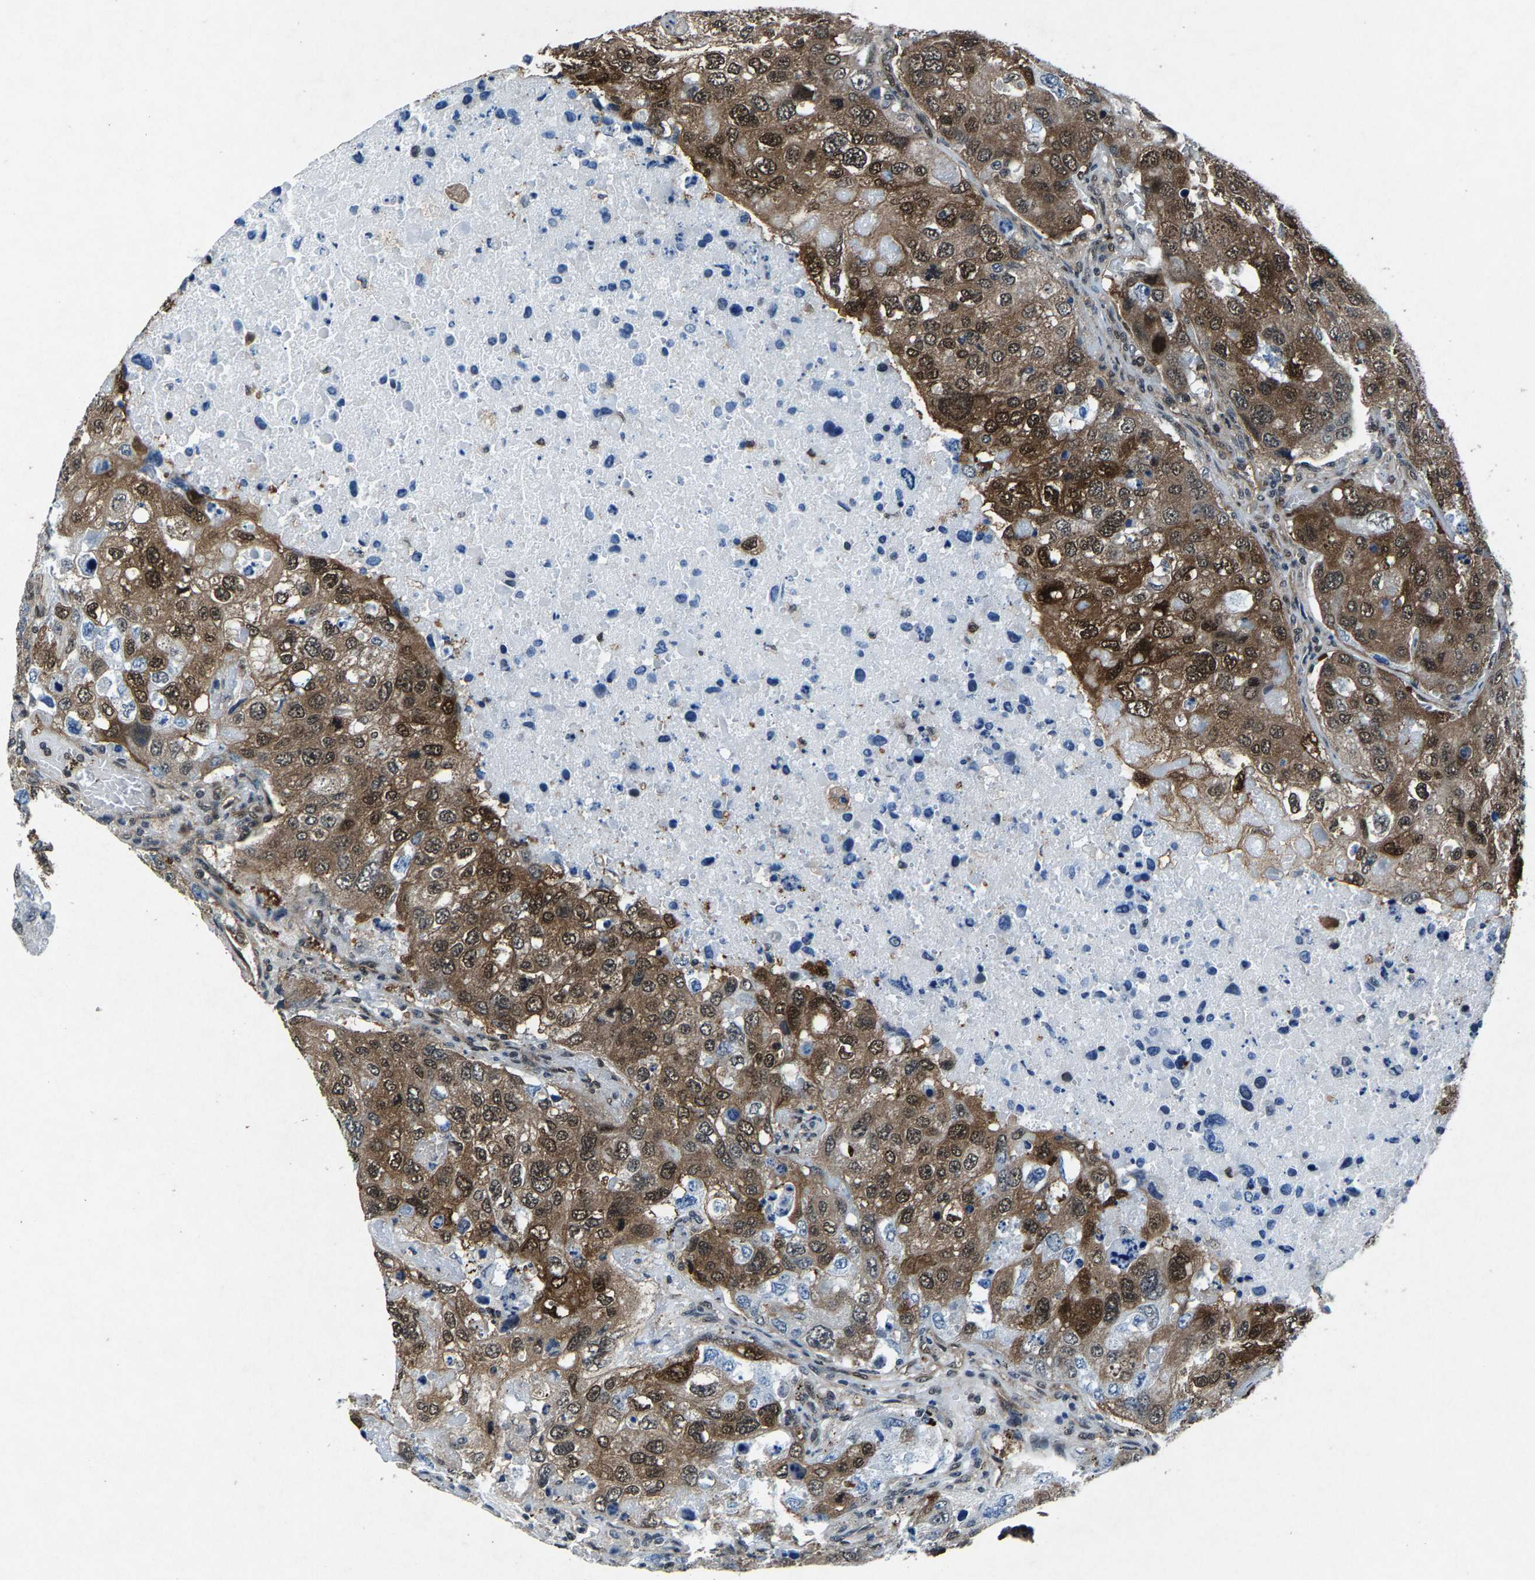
{"staining": {"intensity": "strong", "quantity": ">75%", "location": "cytoplasmic/membranous,nuclear"}, "tissue": "urothelial cancer", "cell_type": "Tumor cells", "image_type": "cancer", "snomed": [{"axis": "morphology", "description": "Urothelial carcinoma, High grade"}, {"axis": "topography", "description": "Lymph node"}, {"axis": "topography", "description": "Urinary bladder"}], "caption": "Urothelial cancer was stained to show a protein in brown. There is high levels of strong cytoplasmic/membranous and nuclear positivity in approximately >75% of tumor cells.", "gene": "ATXN3", "patient": {"sex": "male", "age": 51}}